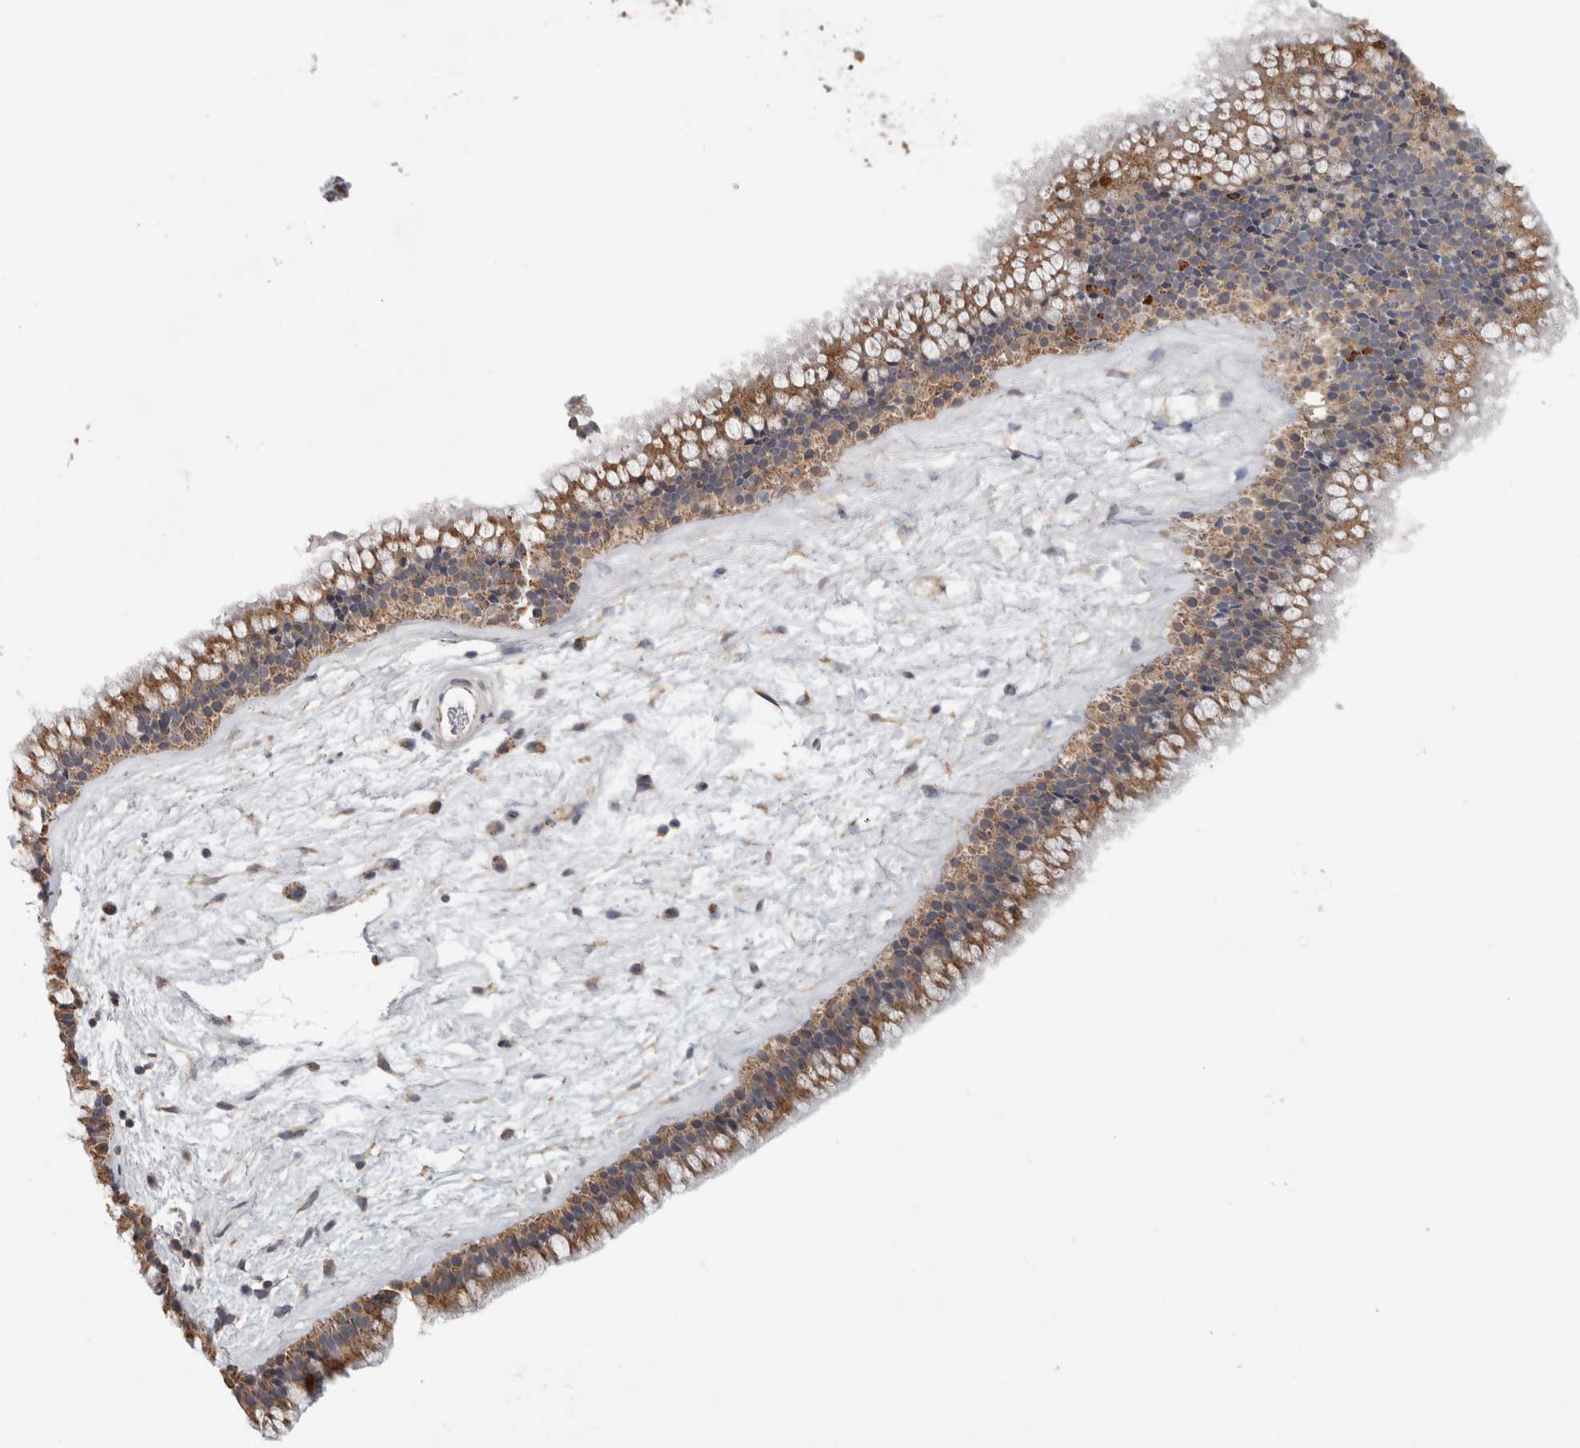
{"staining": {"intensity": "moderate", "quantity": ">75%", "location": "cytoplasmic/membranous"}, "tissue": "nasopharynx", "cell_type": "Respiratory epithelial cells", "image_type": "normal", "snomed": [{"axis": "morphology", "description": "Normal tissue, NOS"}, {"axis": "morphology", "description": "Inflammation, NOS"}, {"axis": "topography", "description": "Nasopharynx"}], "caption": "Immunohistochemistry (IHC) (DAB (3,3'-diaminobenzidine)) staining of unremarkable nasopharynx exhibits moderate cytoplasmic/membranous protein positivity in about >75% of respiratory epithelial cells.", "gene": "ST8SIA1", "patient": {"sex": "male", "age": 48}}